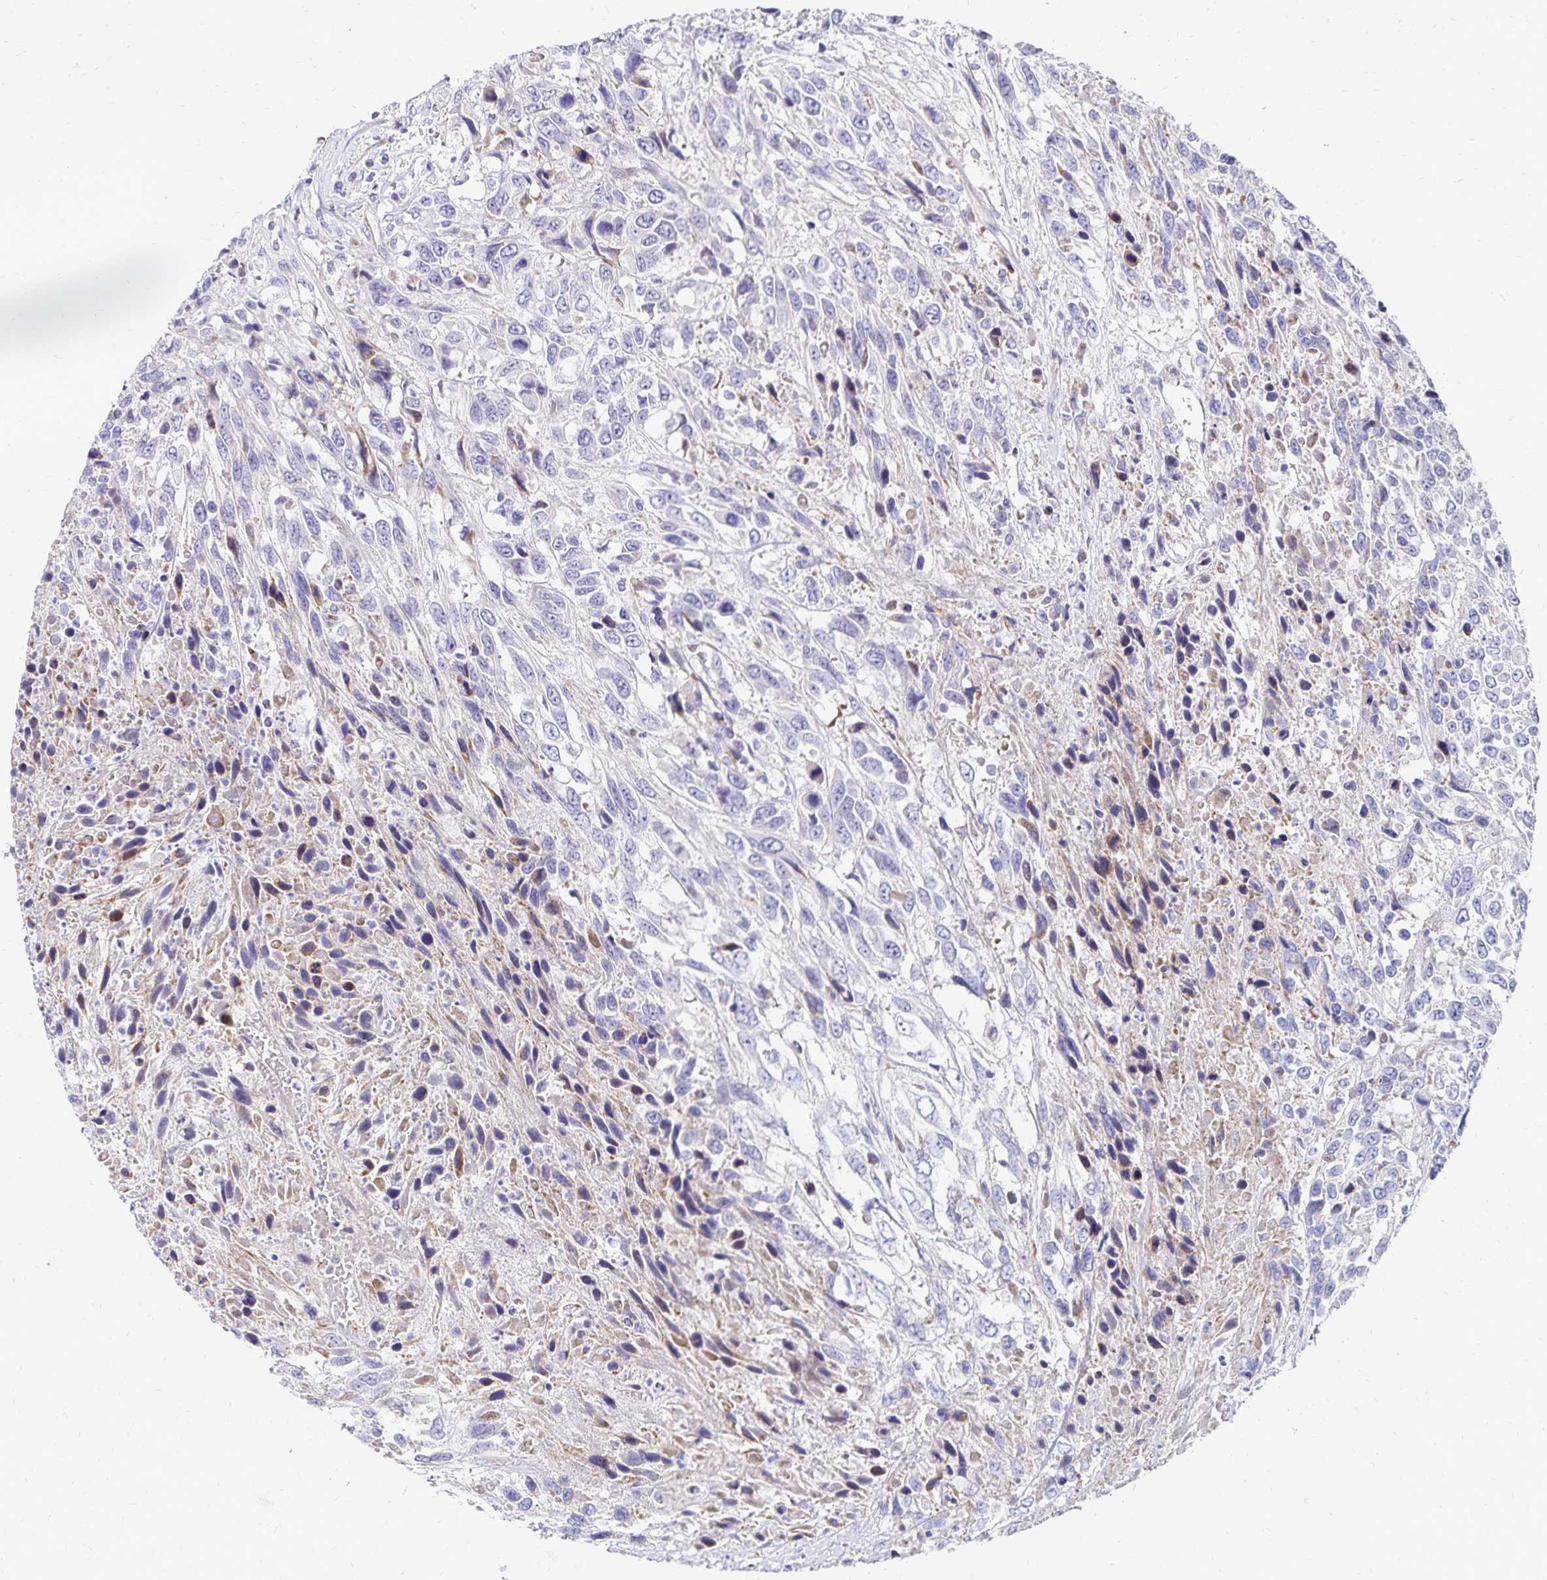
{"staining": {"intensity": "negative", "quantity": "none", "location": "none"}, "tissue": "urothelial cancer", "cell_type": "Tumor cells", "image_type": "cancer", "snomed": [{"axis": "morphology", "description": "Urothelial carcinoma, High grade"}, {"axis": "topography", "description": "Urinary bladder"}], "caption": "Urothelial carcinoma (high-grade) stained for a protein using IHC demonstrates no expression tumor cells.", "gene": "NECAP1", "patient": {"sex": "female", "age": 70}}